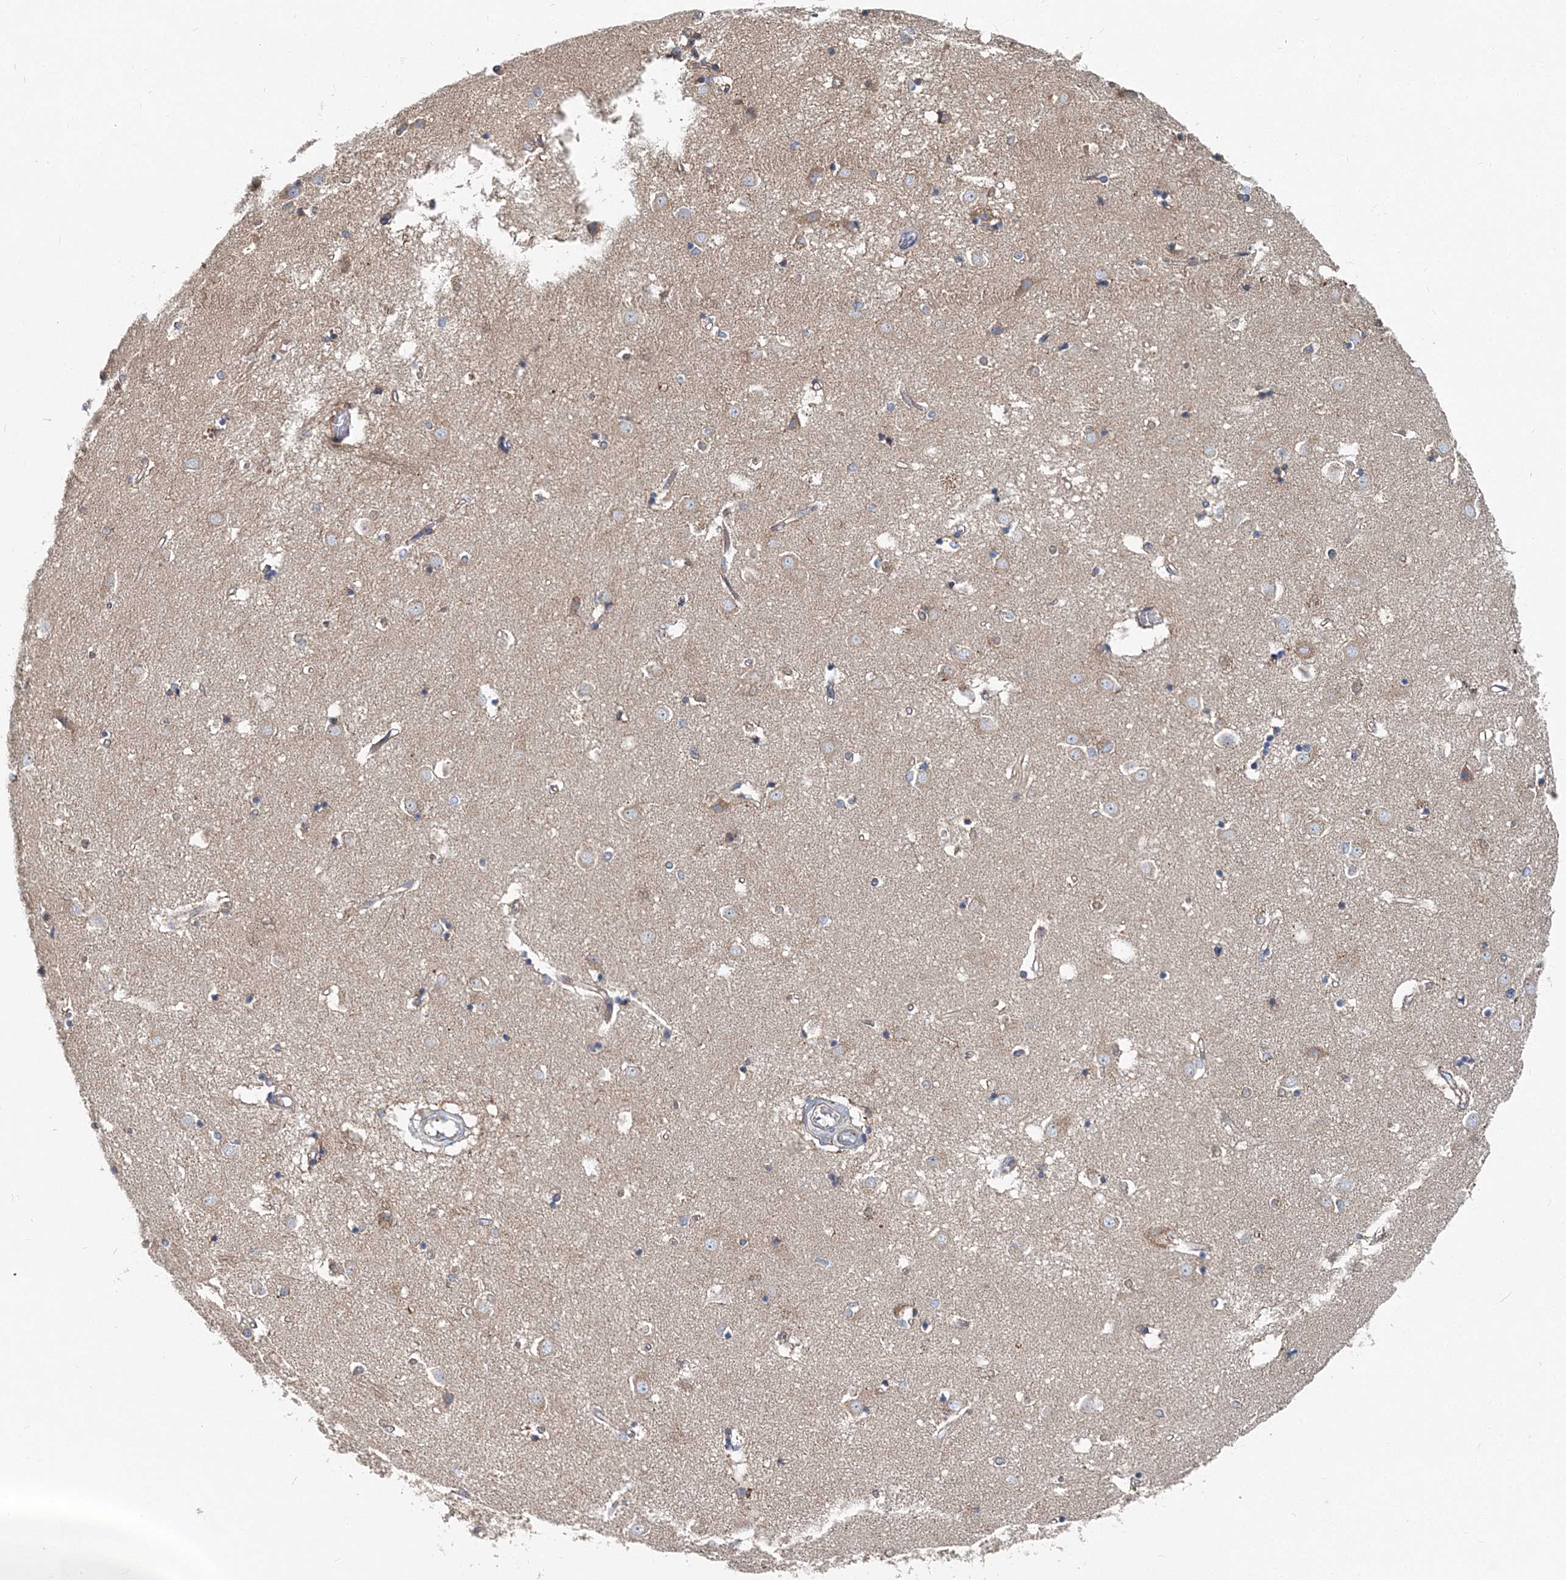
{"staining": {"intensity": "negative", "quantity": "none", "location": "none"}, "tissue": "caudate", "cell_type": "Glial cells", "image_type": "normal", "snomed": [{"axis": "morphology", "description": "Normal tissue, NOS"}, {"axis": "topography", "description": "Lateral ventricle wall"}], "caption": "DAB (3,3'-diaminobenzidine) immunohistochemical staining of unremarkable human caudate exhibits no significant positivity in glial cells.", "gene": "MPHOSPH9", "patient": {"sex": "male", "age": 45}}